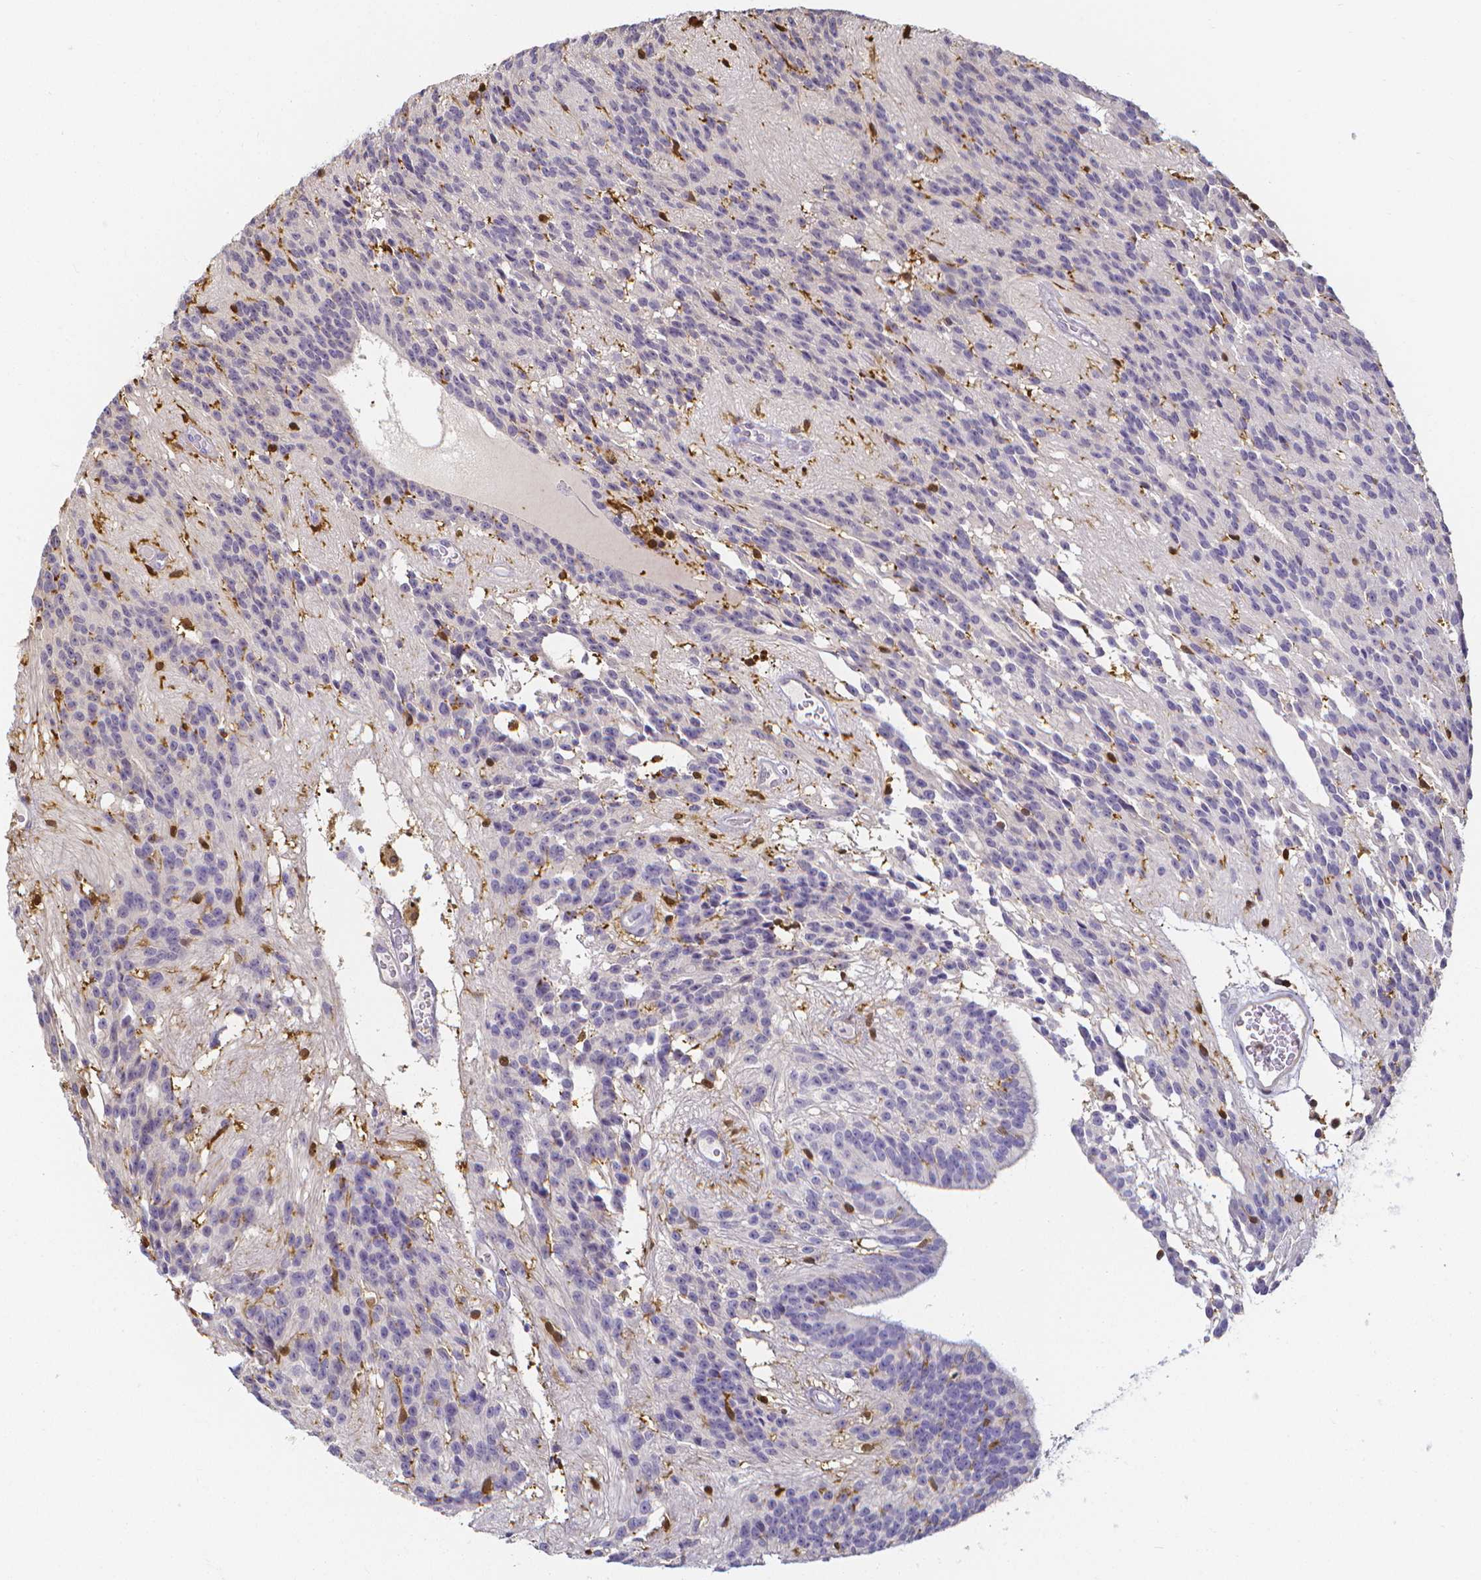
{"staining": {"intensity": "negative", "quantity": "none", "location": "none"}, "tissue": "glioma", "cell_type": "Tumor cells", "image_type": "cancer", "snomed": [{"axis": "morphology", "description": "Glioma, malignant, Low grade"}, {"axis": "topography", "description": "Brain"}], "caption": "High power microscopy photomicrograph of an IHC micrograph of glioma, revealing no significant positivity in tumor cells.", "gene": "COTL1", "patient": {"sex": "male", "age": 31}}